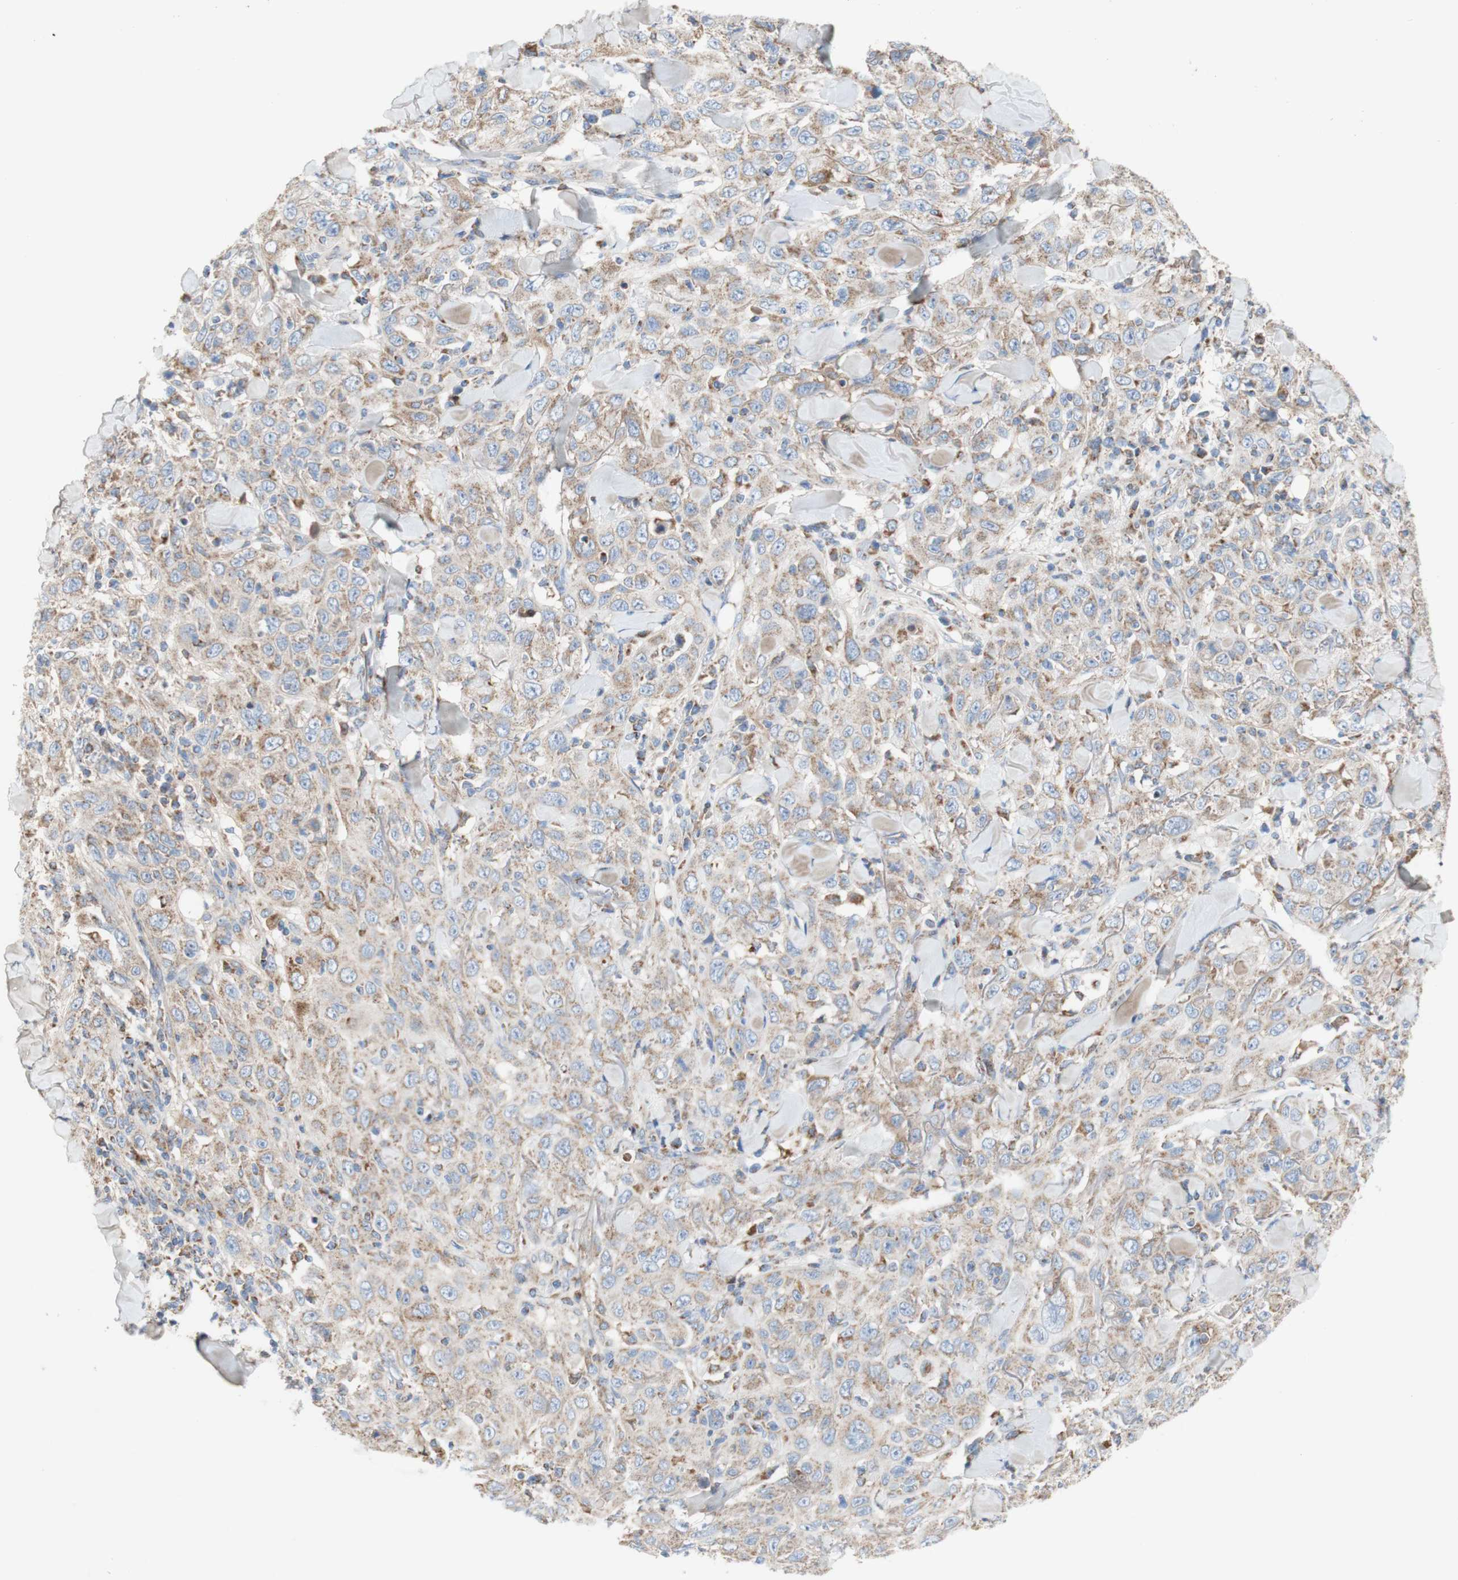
{"staining": {"intensity": "weak", "quantity": "25%-75%", "location": "cytoplasmic/membranous"}, "tissue": "skin cancer", "cell_type": "Tumor cells", "image_type": "cancer", "snomed": [{"axis": "morphology", "description": "Squamous cell carcinoma, NOS"}, {"axis": "topography", "description": "Skin"}], "caption": "Immunohistochemical staining of human skin cancer displays weak cytoplasmic/membranous protein positivity in about 25%-75% of tumor cells.", "gene": "SDHB", "patient": {"sex": "female", "age": 88}}